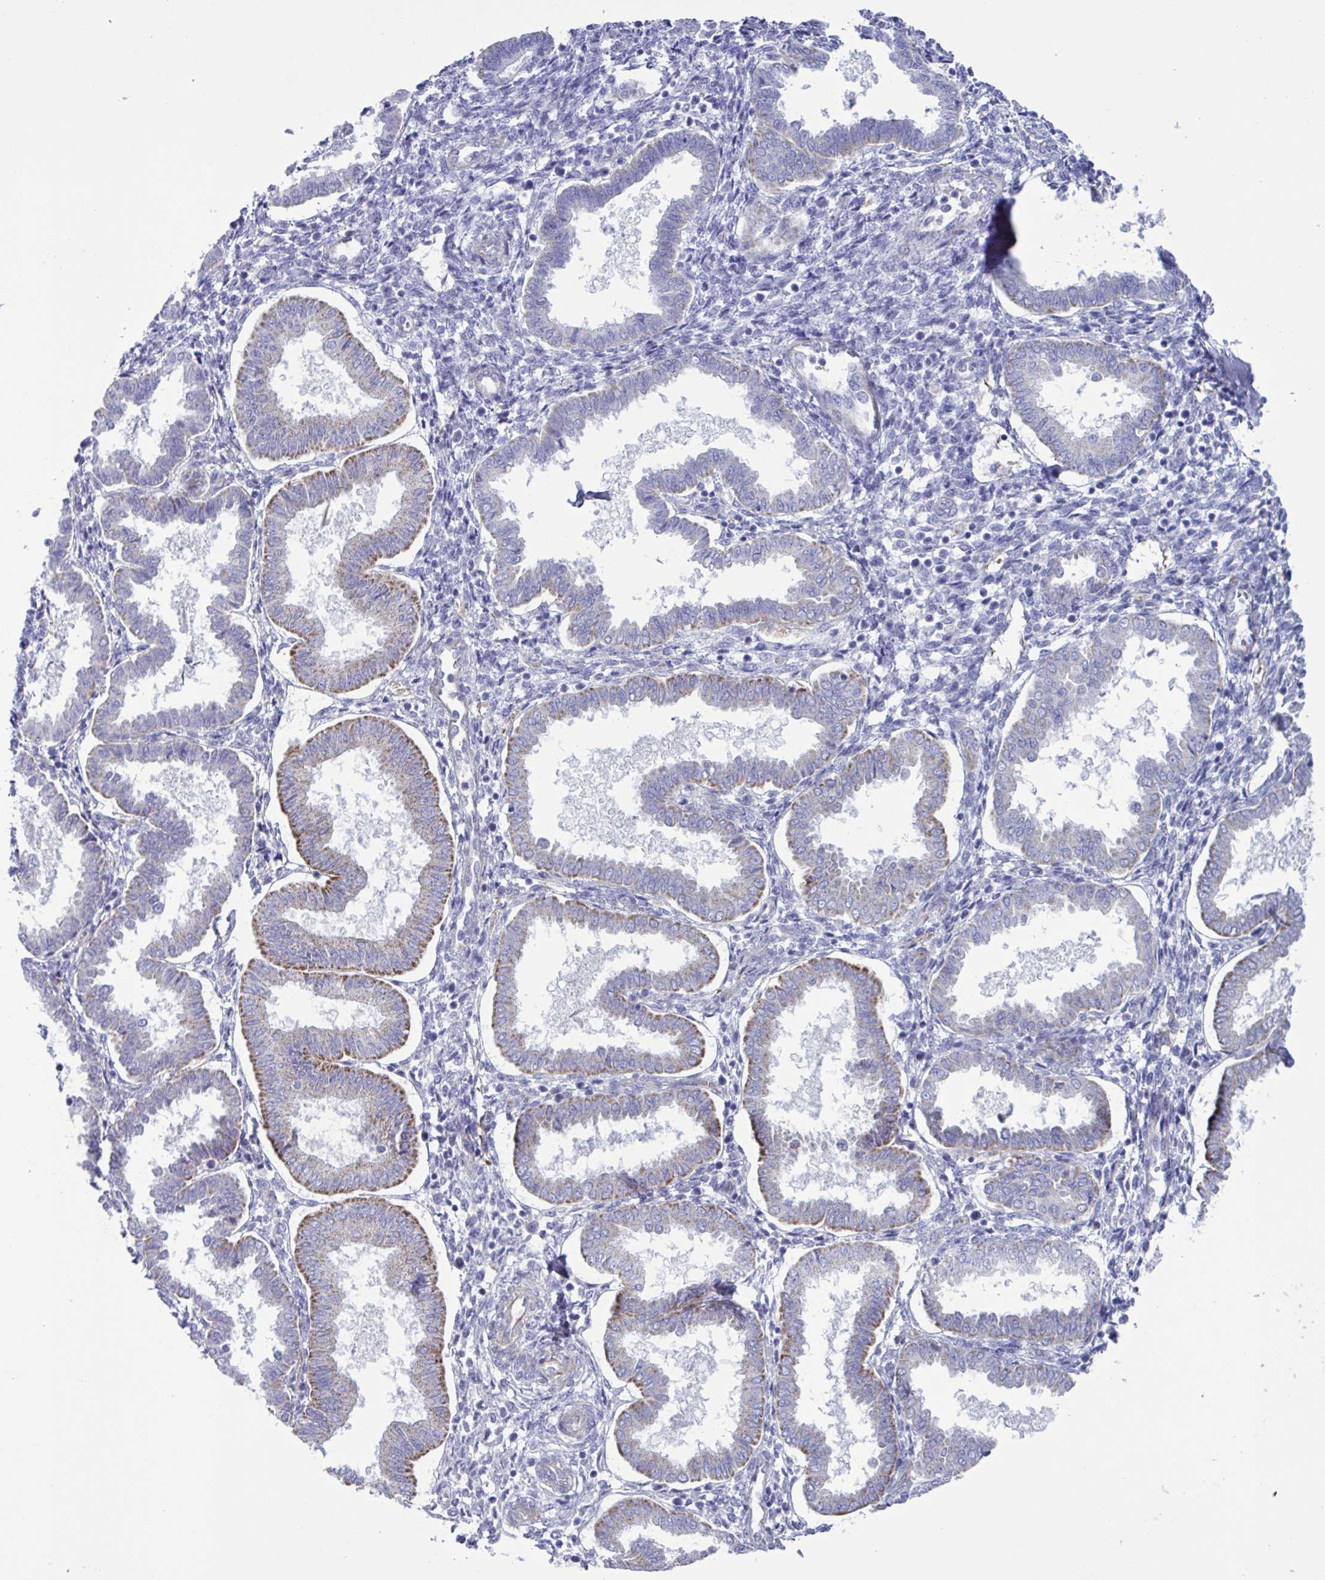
{"staining": {"intensity": "weak", "quantity": "<25%", "location": "cytoplasmic/membranous"}, "tissue": "endometrium", "cell_type": "Cells in endometrial stroma", "image_type": "normal", "snomed": [{"axis": "morphology", "description": "Normal tissue, NOS"}, {"axis": "topography", "description": "Endometrium"}], "caption": "Human endometrium stained for a protein using immunohistochemistry demonstrates no staining in cells in endometrial stroma.", "gene": "TMEM86B", "patient": {"sex": "female", "age": 24}}